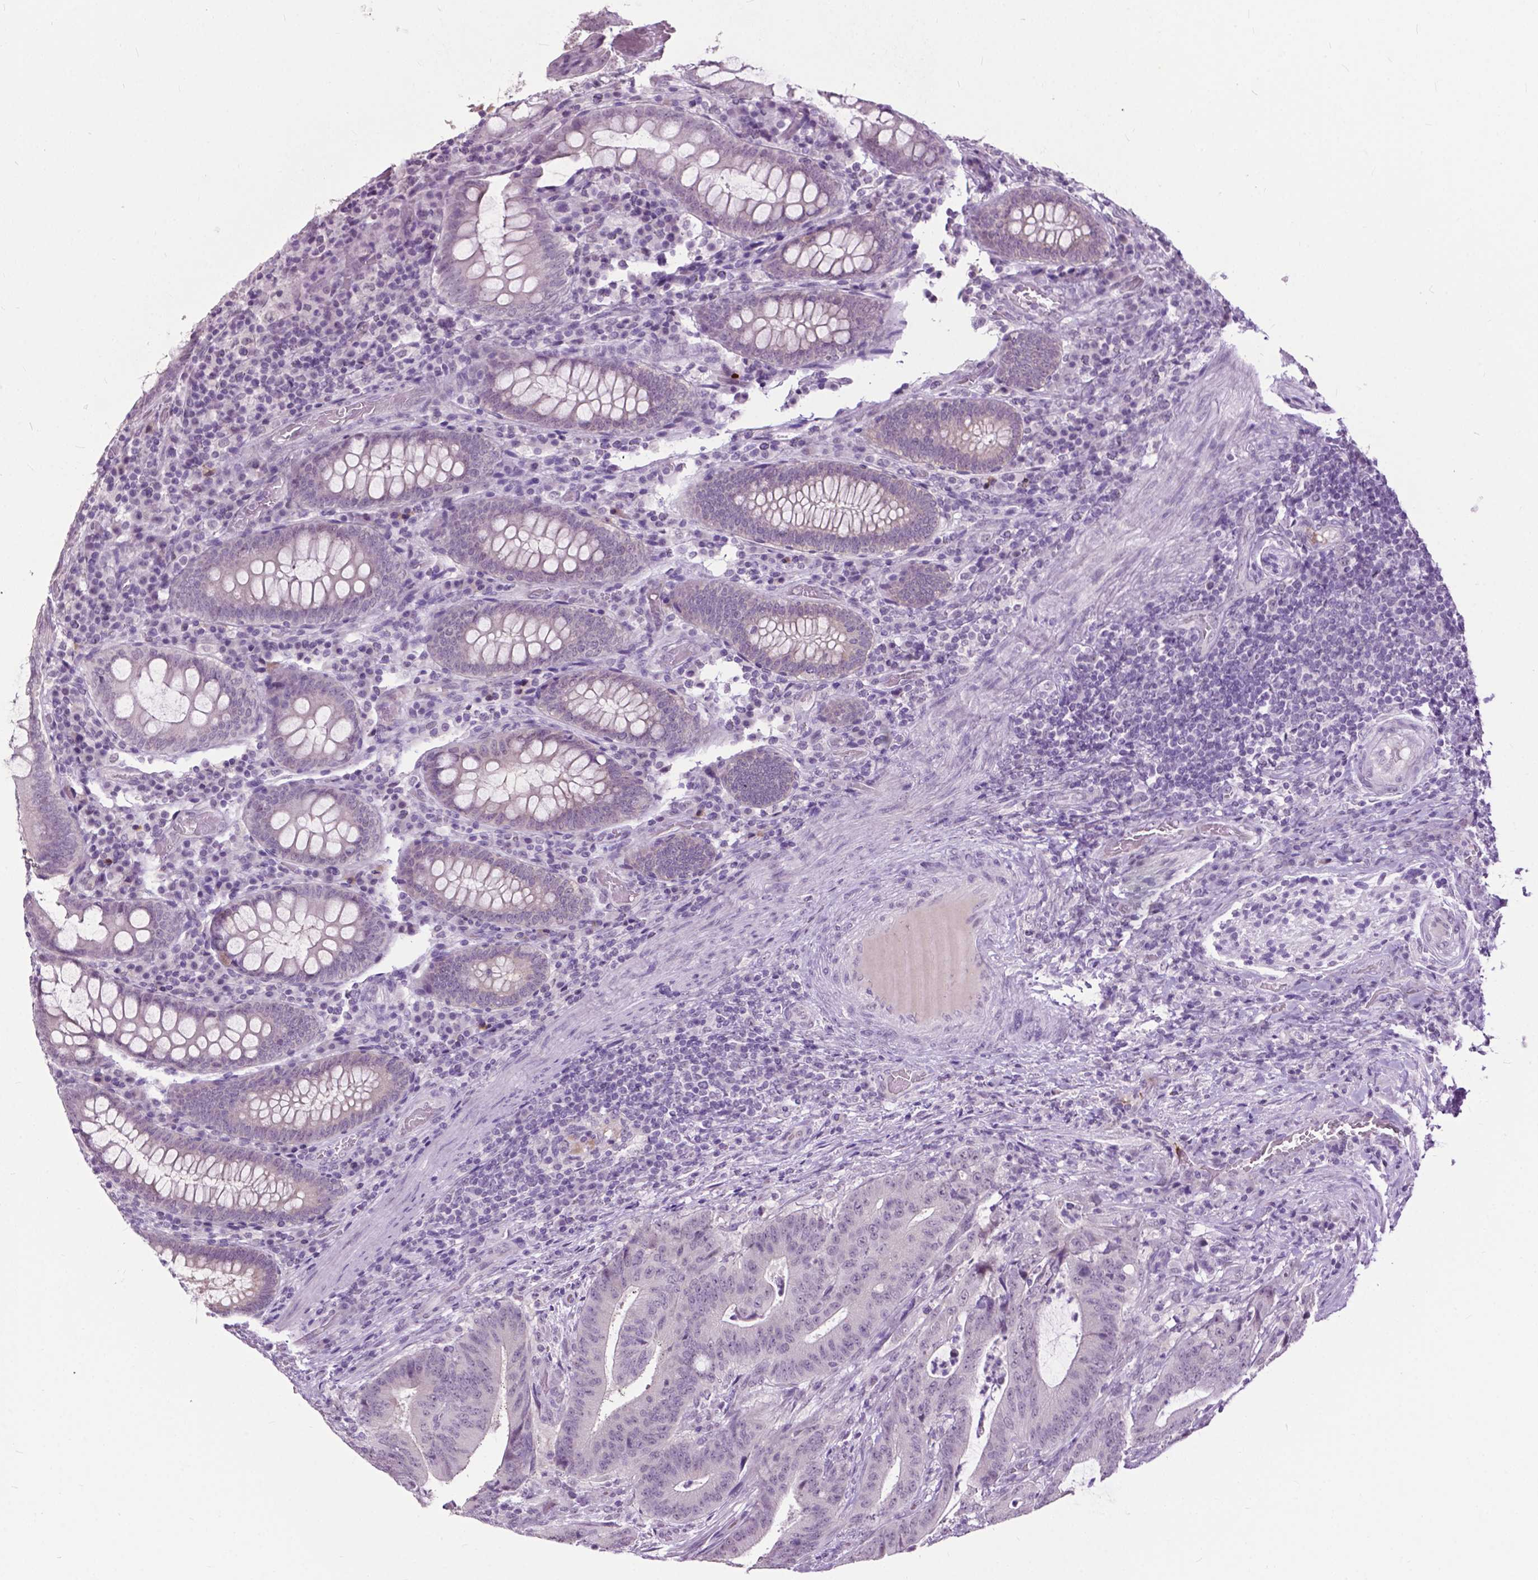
{"staining": {"intensity": "negative", "quantity": "none", "location": "none"}, "tissue": "colorectal cancer", "cell_type": "Tumor cells", "image_type": "cancer", "snomed": [{"axis": "morphology", "description": "Adenocarcinoma, NOS"}, {"axis": "topography", "description": "Colon"}], "caption": "An immunohistochemistry histopathology image of colorectal cancer is shown. There is no staining in tumor cells of colorectal cancer.", "gene": "GPR37L1", "patient": {"sex": "female", "age": 43}}